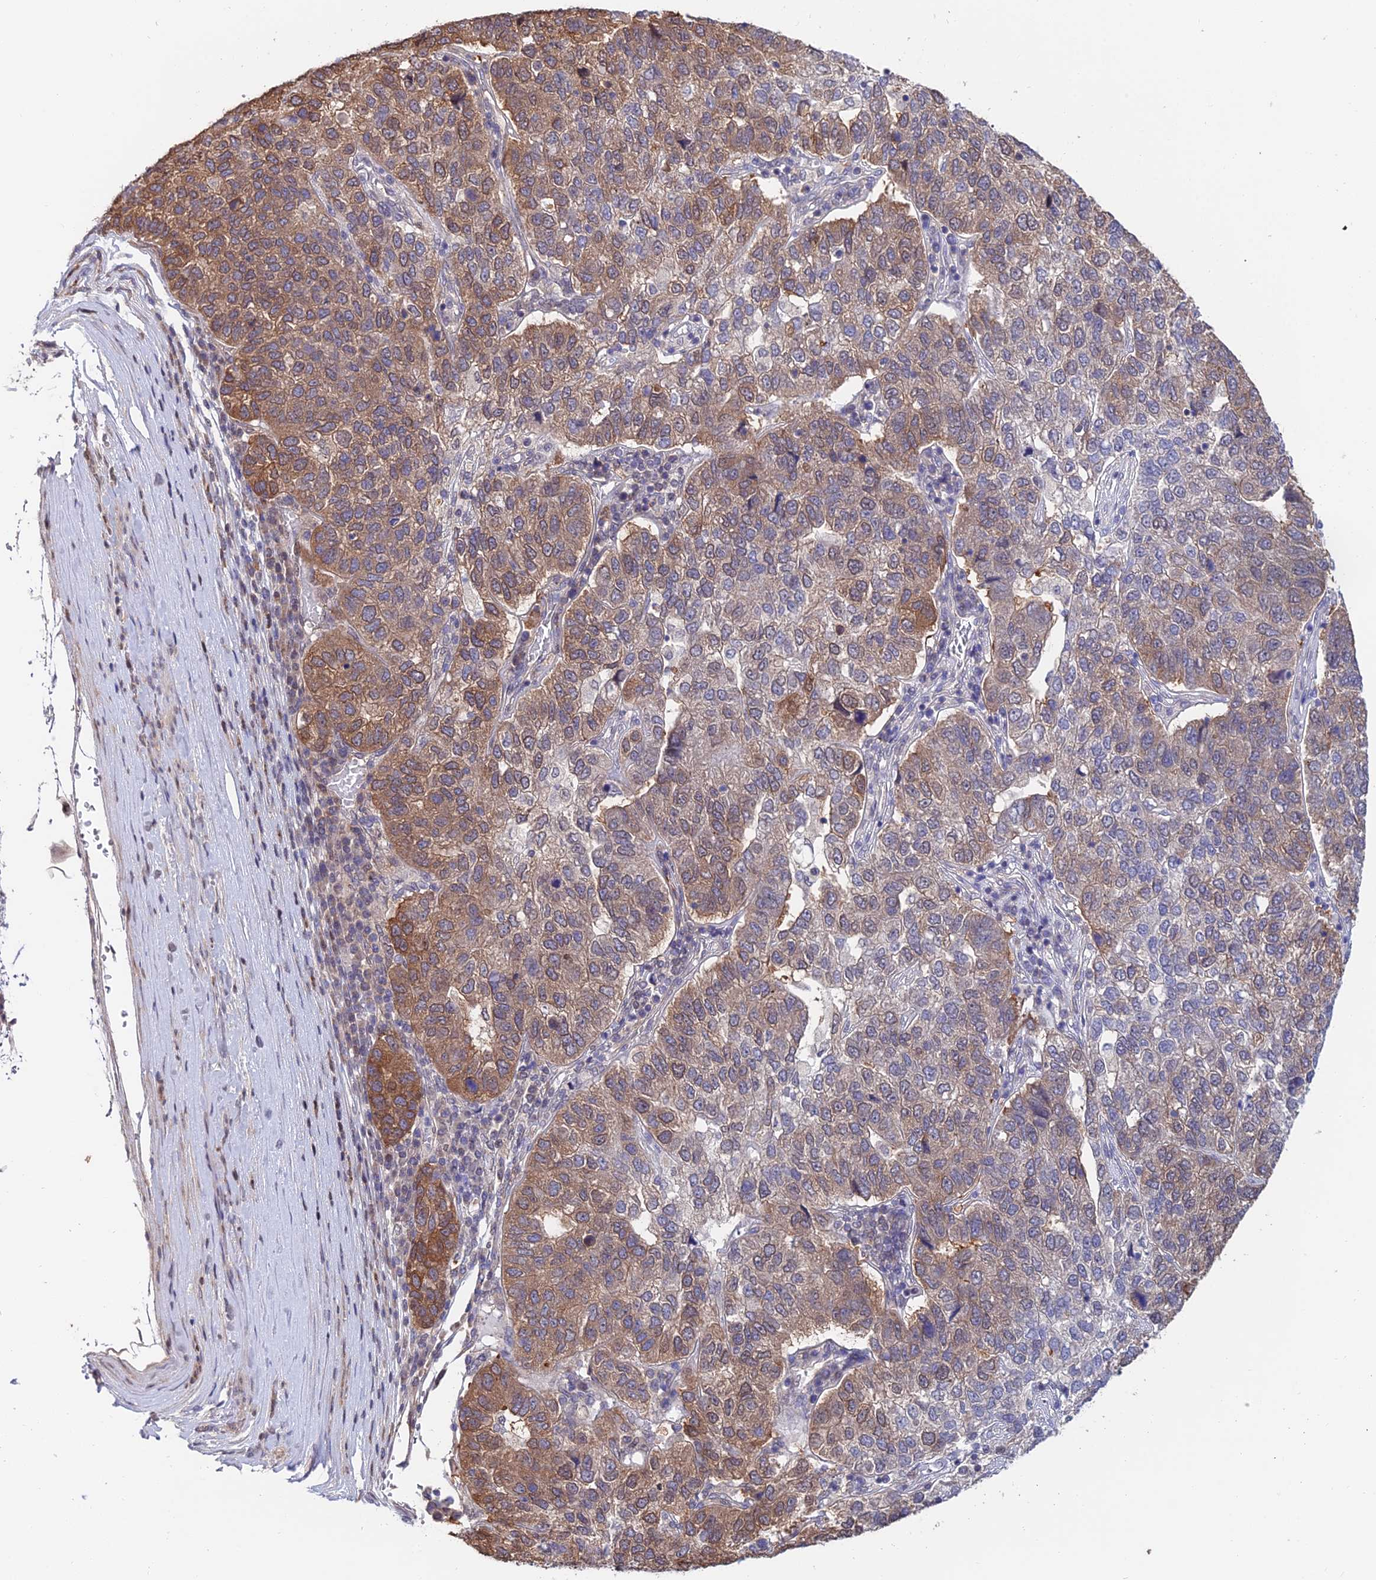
{"staining": {"intensity": "moderate", "quantity": "25%-75%", "location": "cytoplasmic/membranous"}, "tissue": "pancreatic cancer", "cell_type": "Tumor cells", "image_type": "cancer", "snomed": [{"axis": "morphology", "description": "Adenocarcinoma, NOS"}, {"axis": "topography", "description": "Pancreas"}], "caption": "Protein expression analysis of adenocarcinoma (pancreatic) exhibits moderate cytoplasmic/membranous expression in about 25%-75% of tumor cells.", "gene": "INPP4A", "patient": {"sex": "female", "age": 61}}